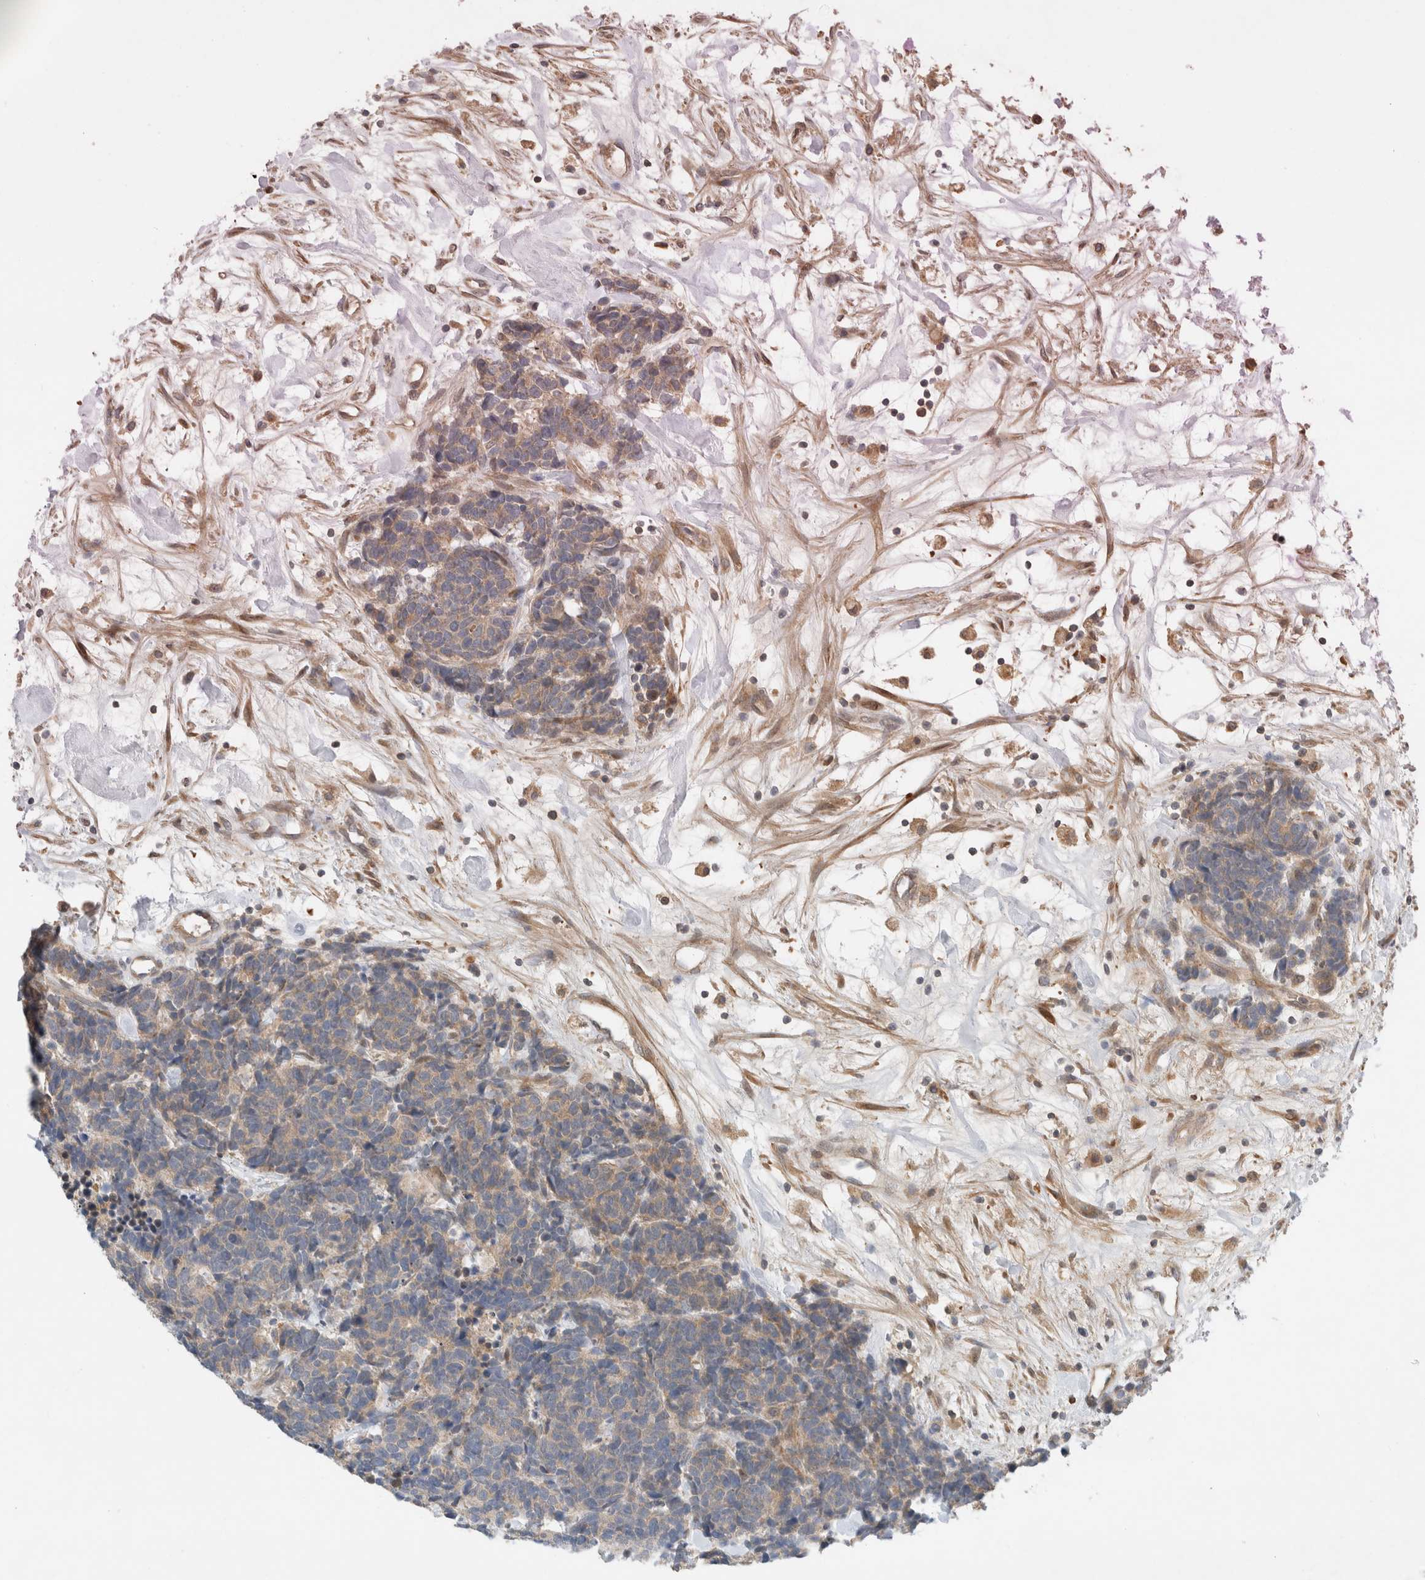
{"staining": {"intensity": "weak", "quantity": ">75%", "location": "cytoplasmic/membranous"}, "tissue": "carcinoid", "cell_type": "Tumor cells", "image_type": "cancer", "snomed": [{"axis": "morphology", "description": "Carcinoma, NOS"}, {"axis": "morphology", "description": "Carcinoid, malignant, NOS"}, {"axis": "topography", "description": "Urinary bladder"}], "caption": "Brown immunohistochemical staining in human carcinoma exhibits weak cytoplasmic/membranous positivity in about >75% of tumor cells.", "gene": "ARMC9", "patient": {"sex": "male", "age": 57}}